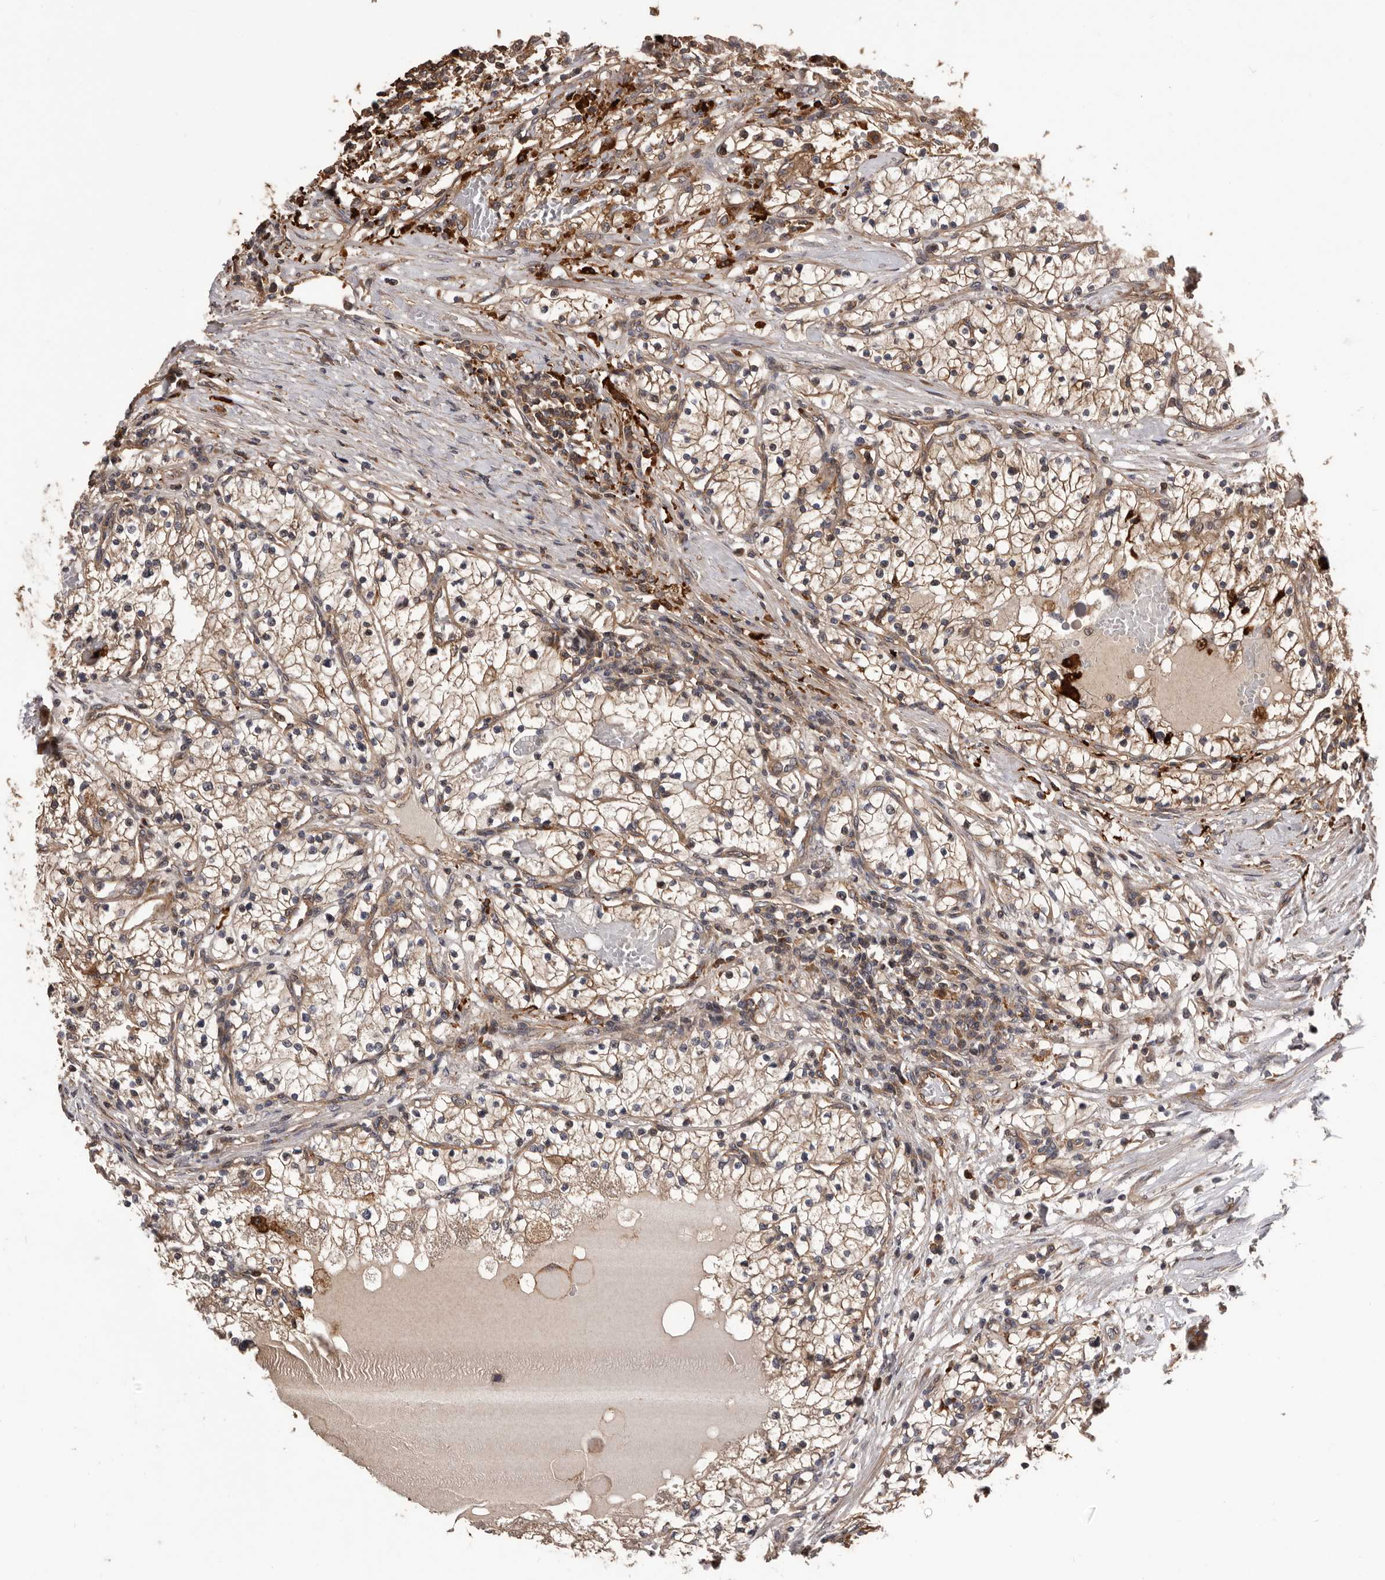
{"staining": {"intensity": "moderate", "quantity": ">75%", "location": "cytoplasmic/membranous"}, "tissue": "renal cancer", "cell_type": "Tumor cells", "image_type": "cancer", "snomed": [{"axis": "morphology", "description": "Normal tissue, NOS"}, {"axis": "morphology", "description": "Adenocarcinoma, NOS"}, {"axis": "topography", "description": "Kidney"}], "caption": "This photomicrograph shows renal cancer stained with immunohistochemistry to label a protein in brown. The cytoplasmic/membranous of tumor cells show moderate positivity for the protein. Nuclei are counter-stained blue.", "gene": "ADAMTS2", "patient": {"sex": "male", "age": 68}}